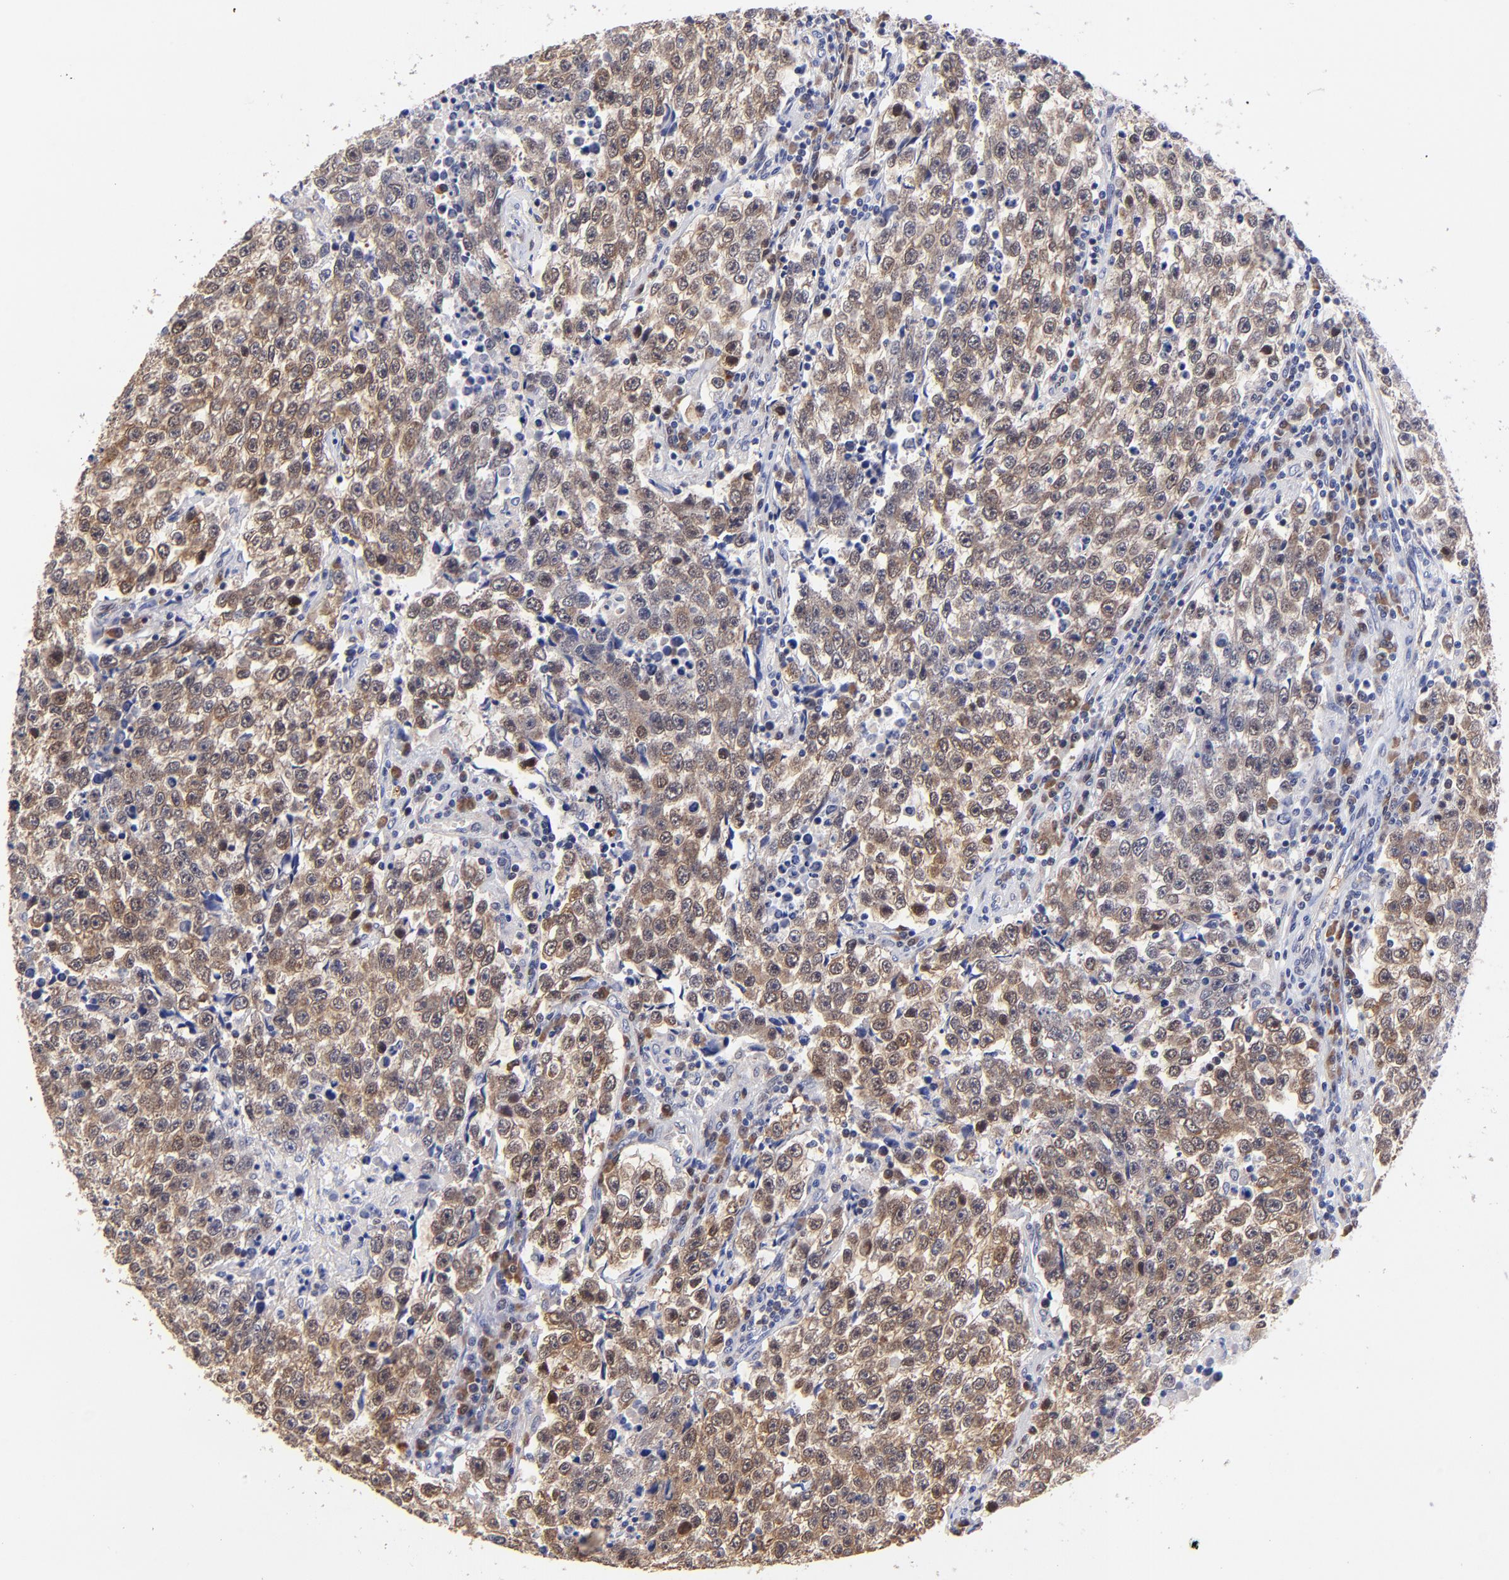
{"staining": {"intensity": "moderate", "quantity": ">75%", "location": "cytoplasmic/membranous,nuclear"}, "tissue": "testis cancer", "cell_type": "Tumor cells", "image_type": "cancer", "snomed": [{"axis": "morphology", "description": "Seminoma, NOS"}, {"axis": "topography", "description": "Testis"}], "caption": "Seminoma (testis) stained for a protein shows moderate cytoplasmic/membranous and nuclear positivity in tumor cells. The protein of interest is shown in brown color, while the nuclei are stained blue.", "gene": "ZNF155", "patient": {"sex": "male", "age": 36}}